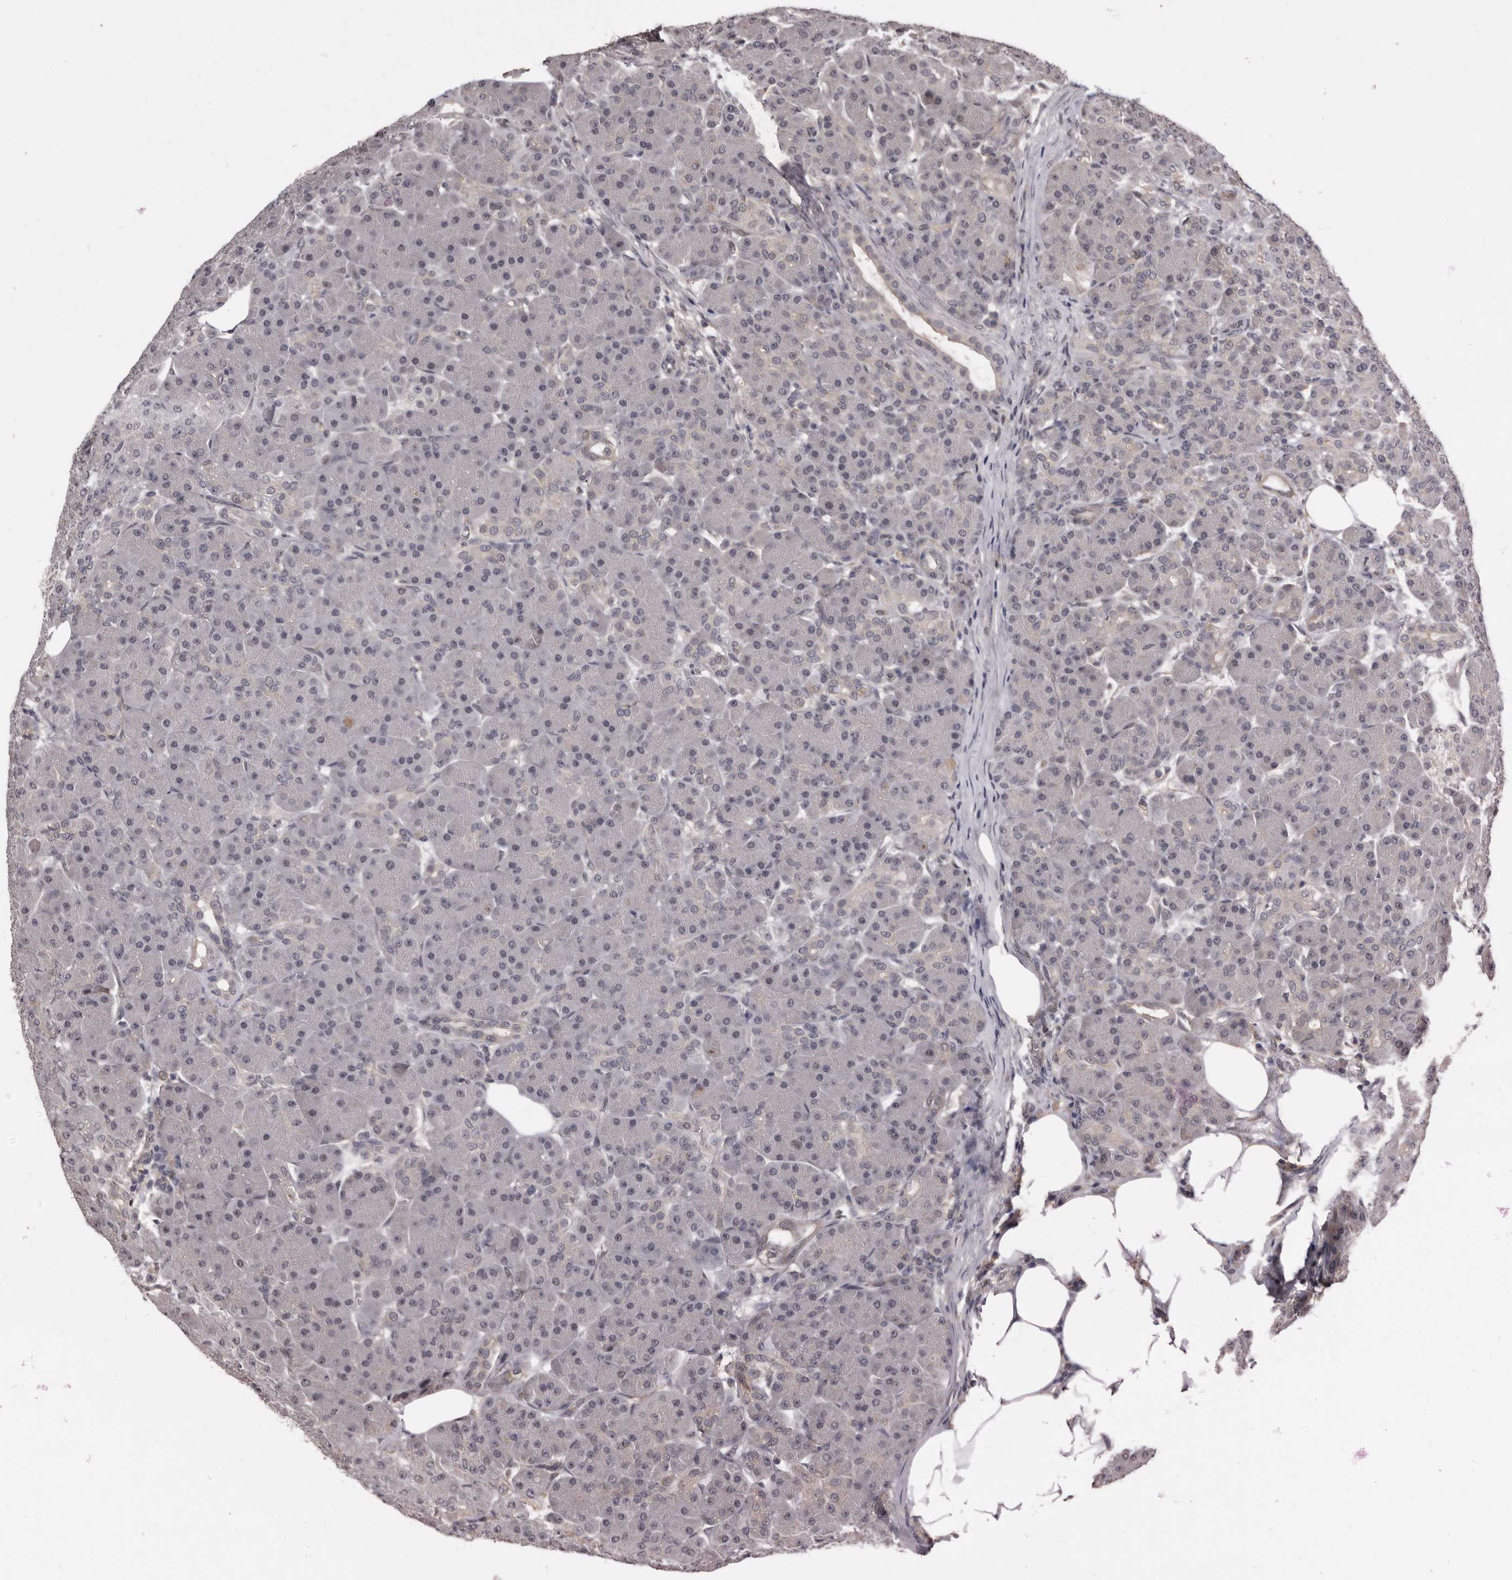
{"staining": {"intensity": "negative", "quantity": "none", "location": "none"}, "tissue": "pancreas", "cell_type": "Exocrine glandular cells", "image_type": "normal", "snomed": [{"axis": "morphology", "description": "Normal tissue, NOS"}, {"axis": "topography", "description": "Pancreas"}], "caption": "Immunohistochemistry of normal human pancreas displays no positivity in exocrine glandular cells.", "gene": "AHR", "patient": {"sex": "male", "age": 63}}